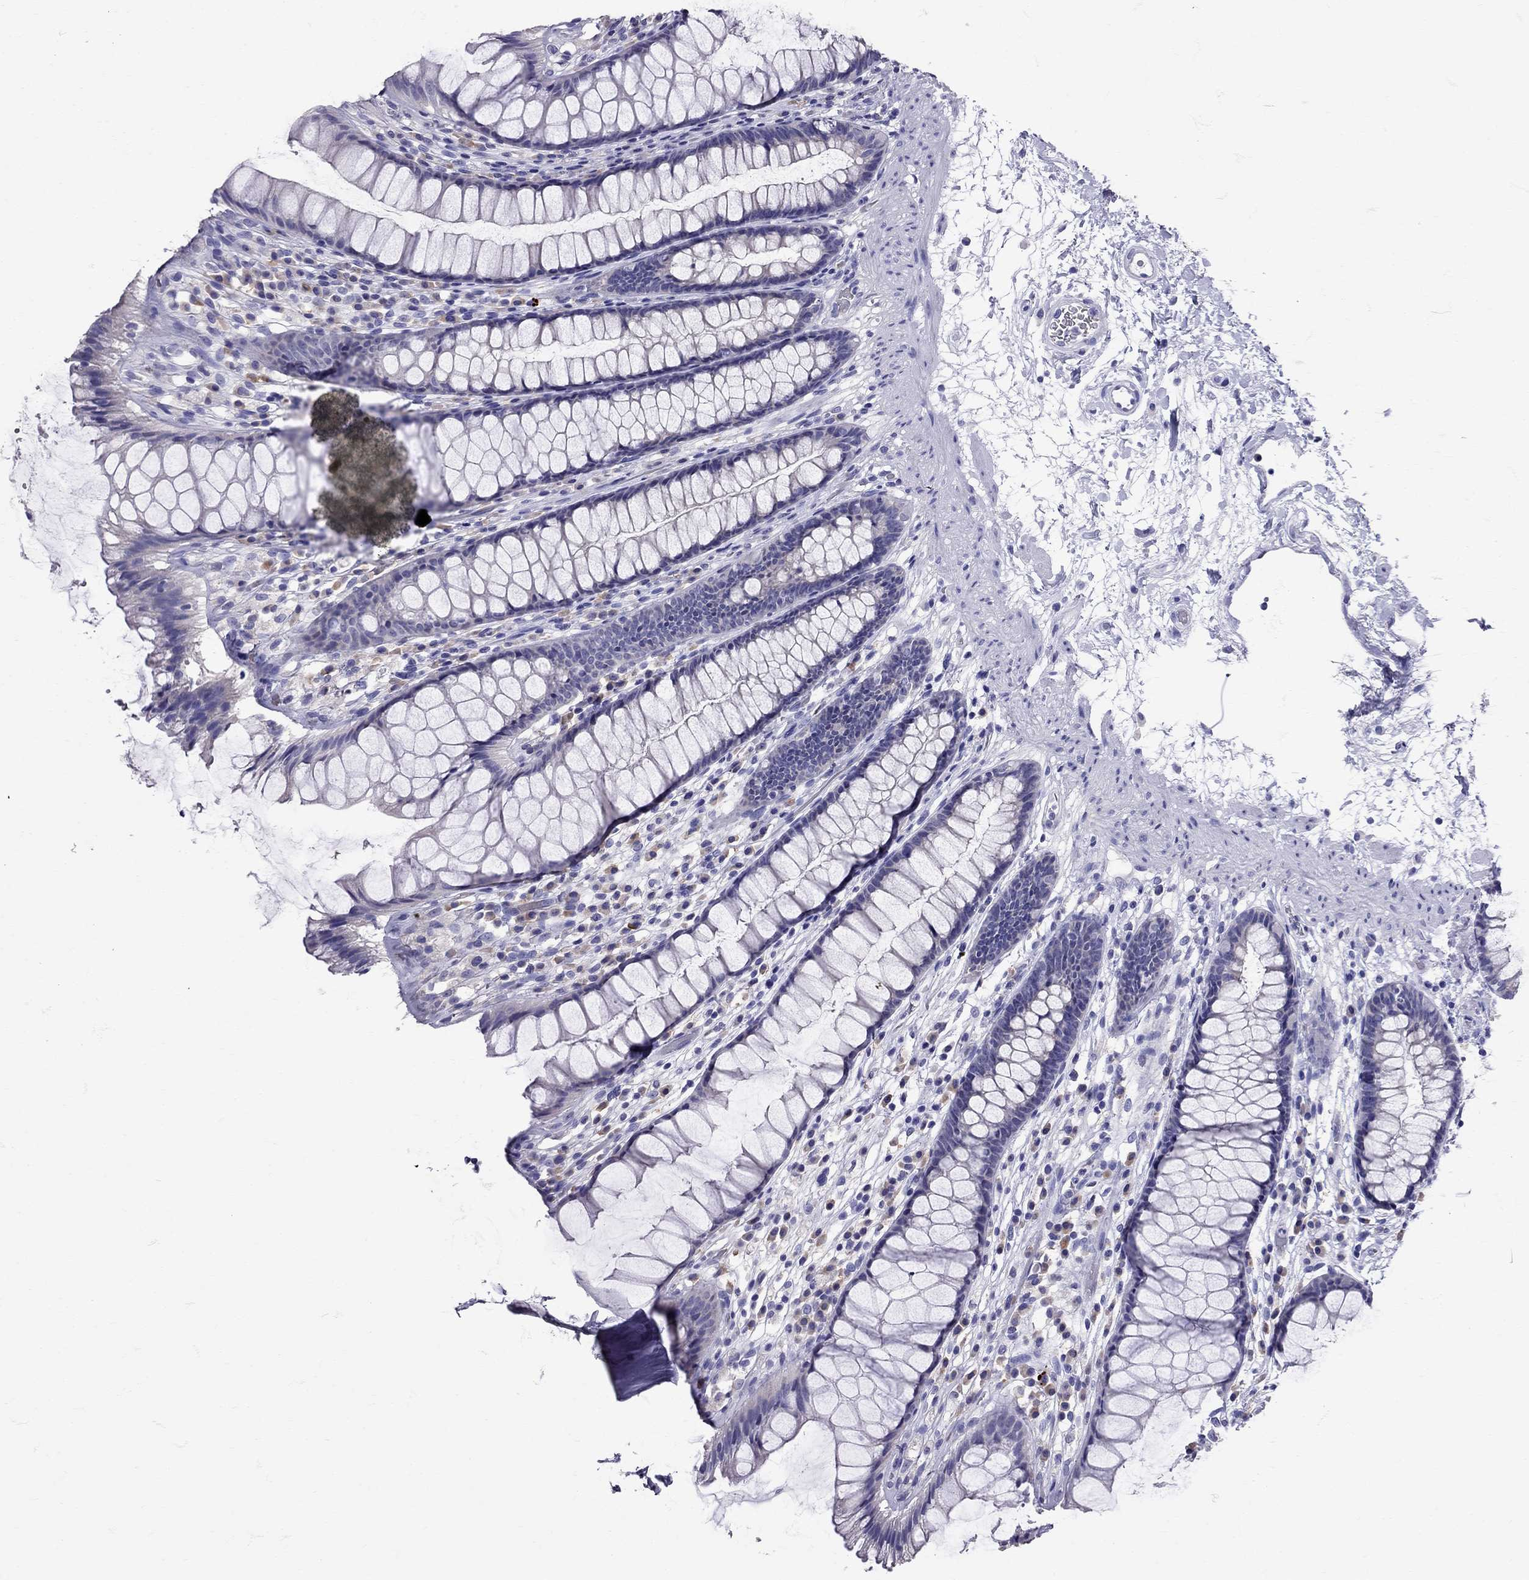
{"staining": {"intensity": "negative", "quantity": "none", "location": "none"}, "tissue": "rectum", "cell_type": "Glandular cells", "image_type": "normal", "snomed": [{"axis": "morphology", "description": "Normal tissue, NOS"}, {"axis": "topography", "description": "Rectum"}], "caption": "This is an immunohistochemistry (IHC) photomicrograph of normal human rectum. There is no positivity in glandular cells.", "gene": "TBR1", "patient": {"sex": "male", "age": 72}}